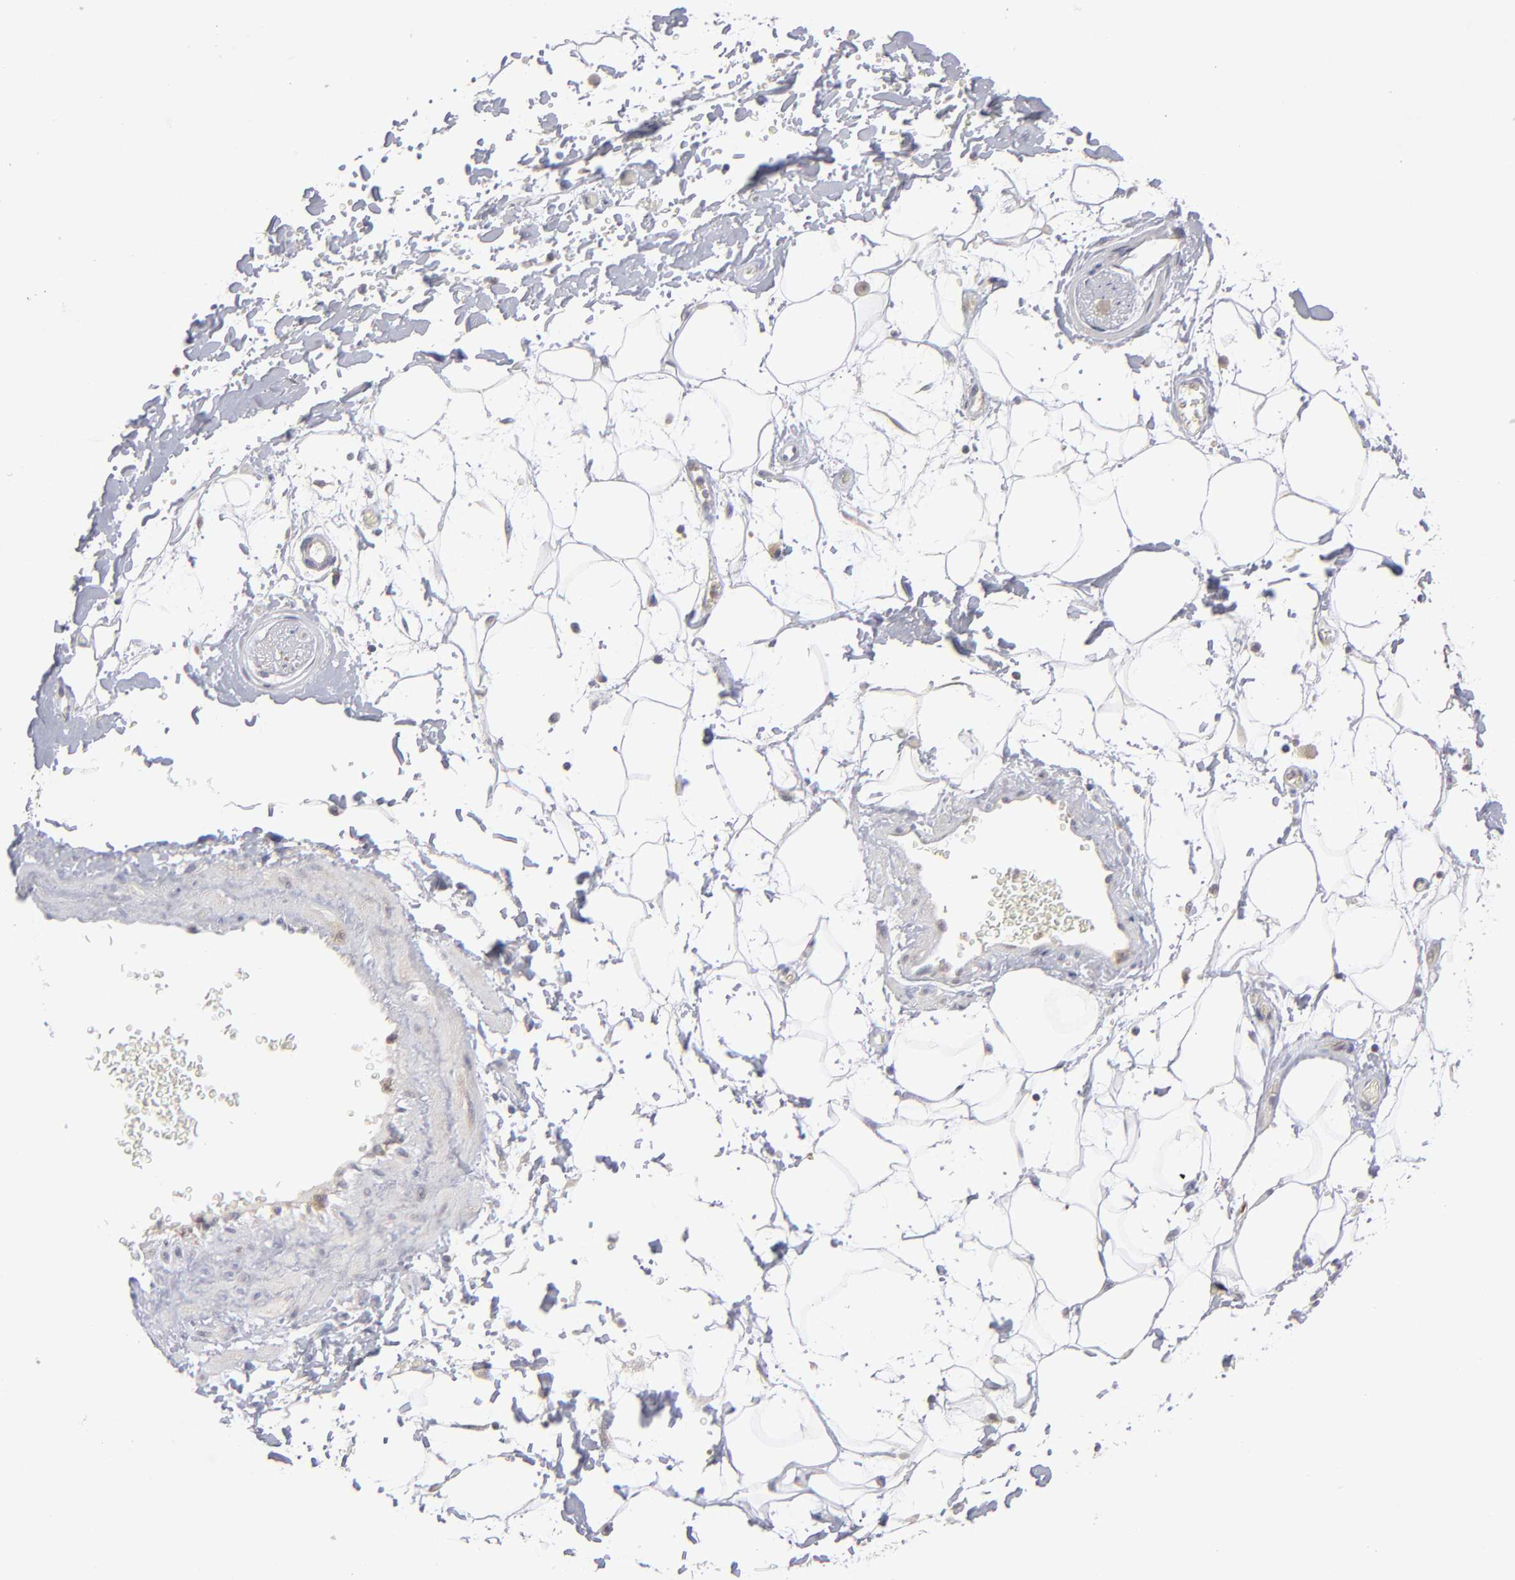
{"staining": {"intensity": "negative", "quantity": "none", "location": "none"}, "tissue": "adipose tissue", "cell_type": "Adipocytes", "image_type": "normal", "snomed": [{"axis": "morphology", "description": "Normal tissue, NOS"}, {"axis": "topography", "description": "Soft tissue"}], "caption": "A photomicrograph of human adipose tissue is negative for staining in adipocytes. (DAB IHC with hematoxylin counter stain).", "gene": "CEP97", "patient": {"sex": "male", "age": 72}}